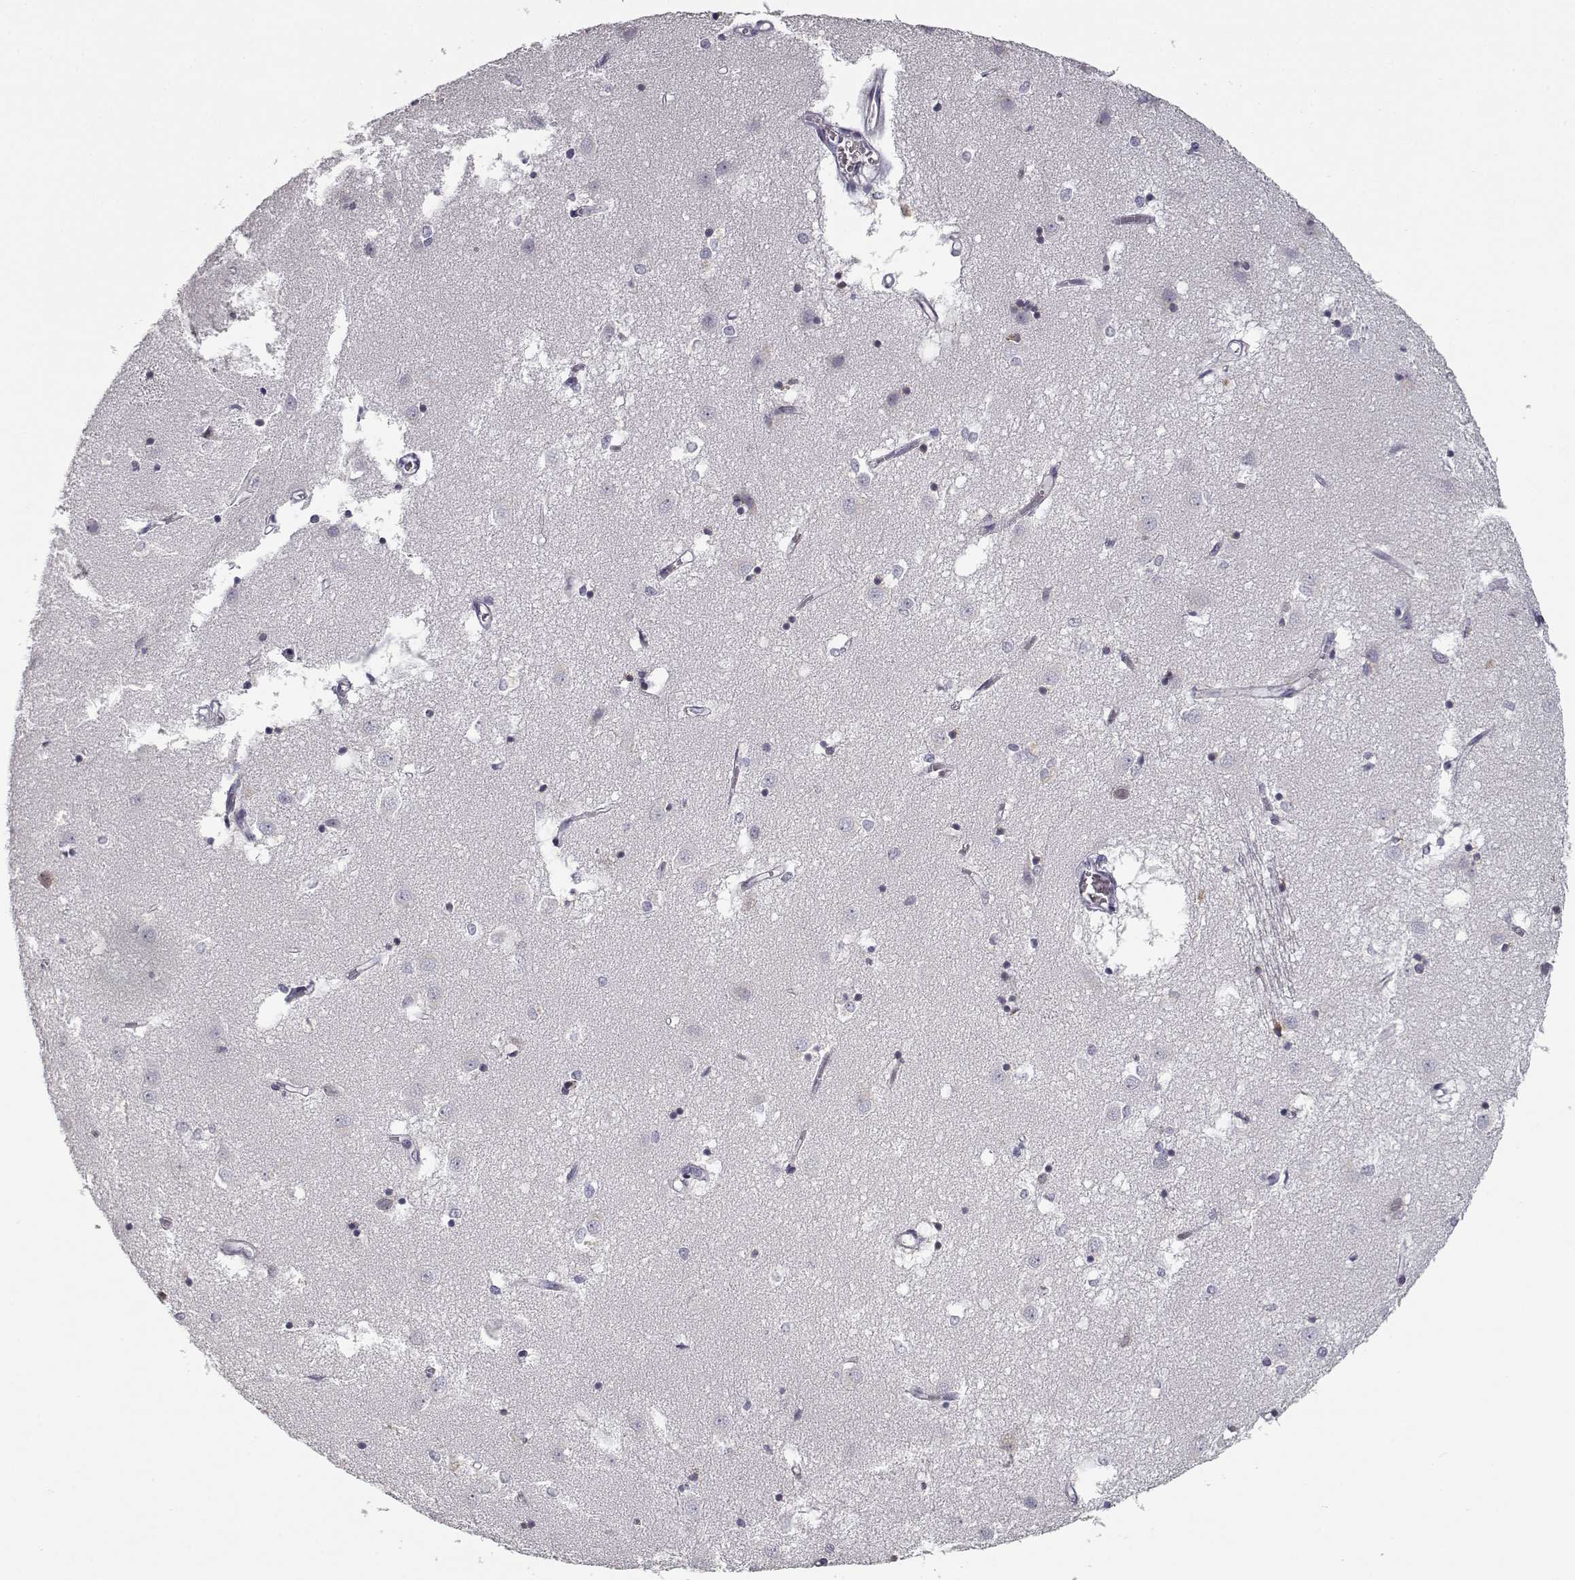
{"staining": {"intensity": "negative", "quantity": "none", "location": "none"}, "tissue": "caudate", "cell_type": "Glial cells", "image_type": "normal", "snomed": [{"axis": "morphology", "description": "Normal tissue, NOS"}, {"axis": "topography", "description": "Lateral ventricle wall"}], "caption": "The immunohistochemistry image has no significant positivity in glial cells of caudate.", "gene": "SEMG2", "patient": {"sex": "male", "age": 54}}